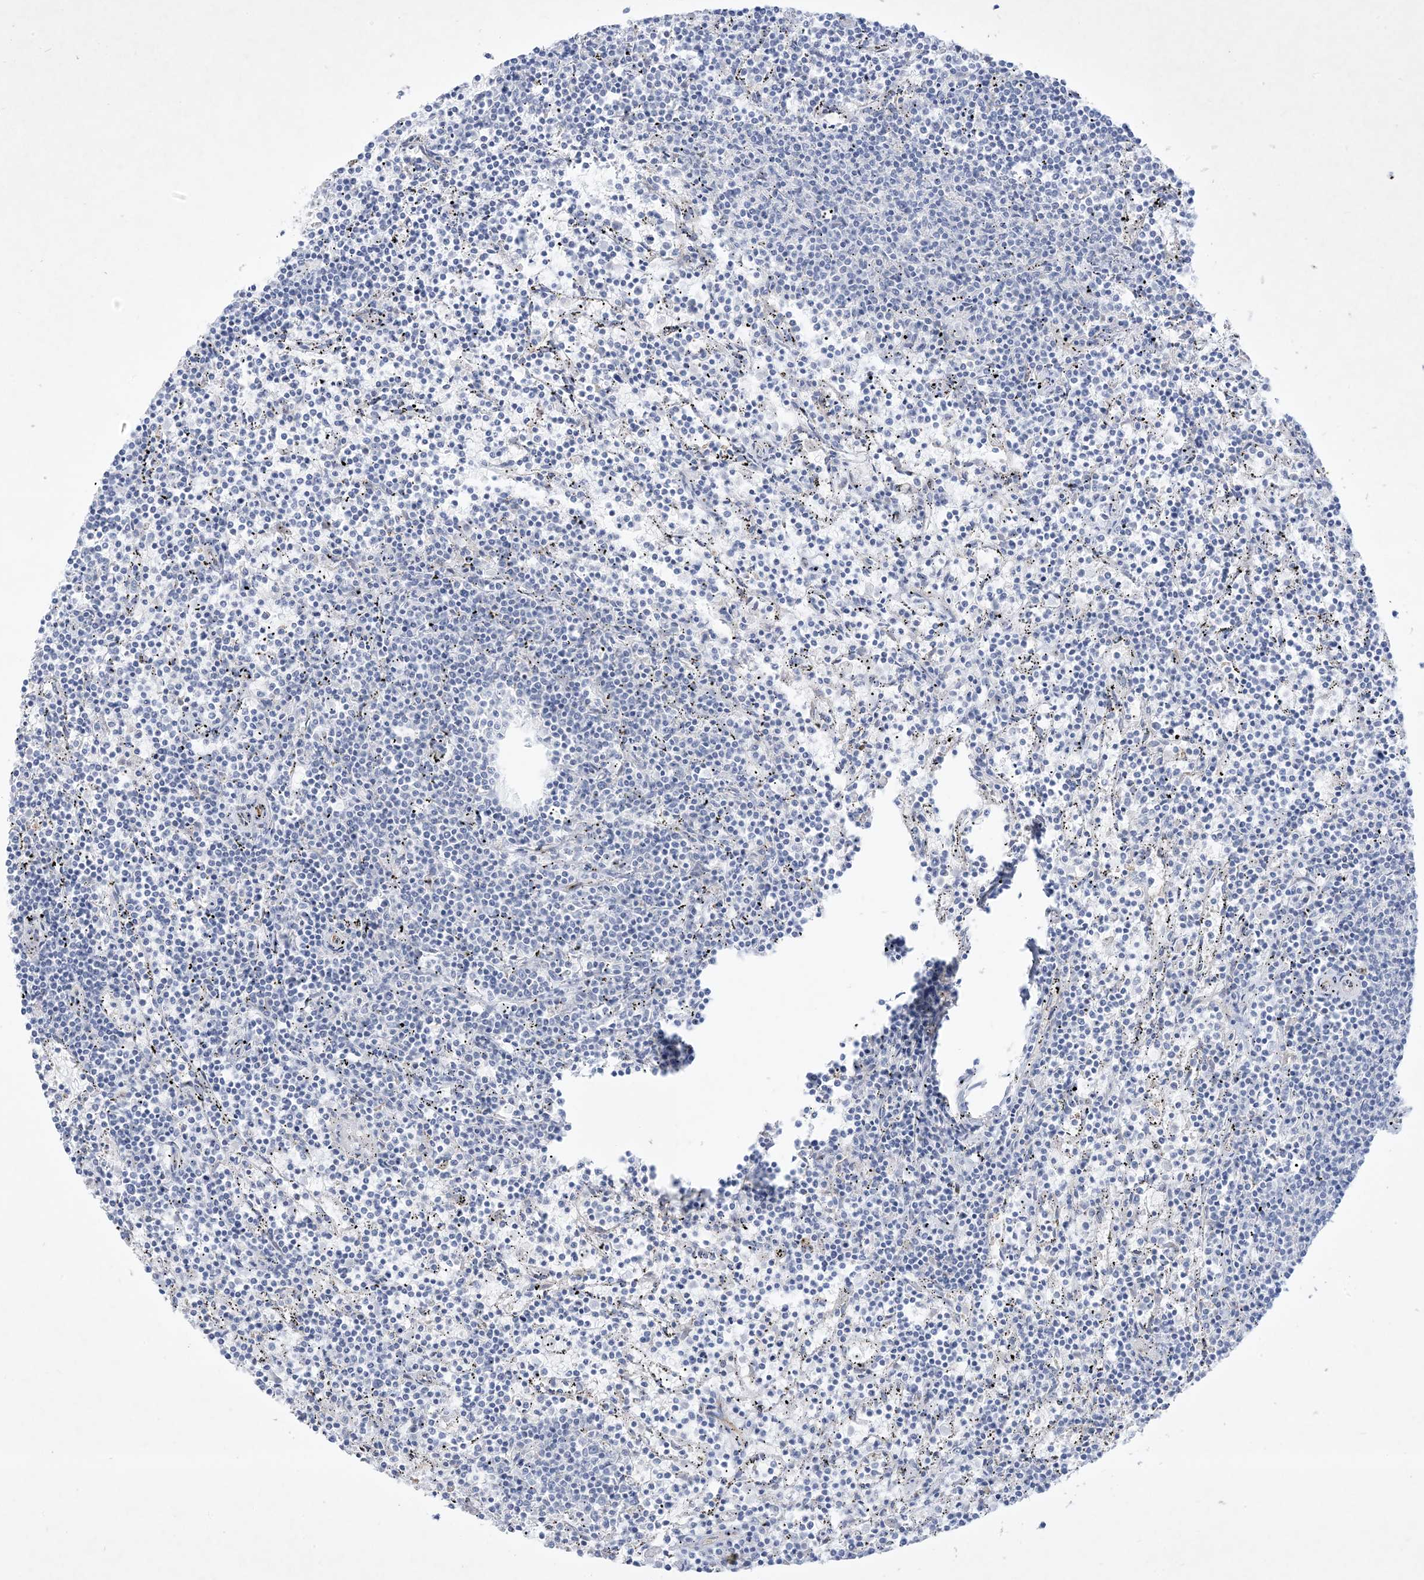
{"staining": {"intensity": "negative", "quantity": "none", "location": "none"}, "tissue": "lymphoma", "cell_type": "Tumor cells", "image_type": "cancer", "snomed": [{"axis": "morphology", "description": "Malignant lymphoma, non-Hodgkin's type, Low grade"}, {"axis": "topography", "description": "Spleen"}], "caption": "The micrograph displays no staining of tumor cells in low-grade malignant lymphoma, non-Hodgkin's type.", "gene": "B3GNT7", "patient": {"sex": "female", "age": 50}}